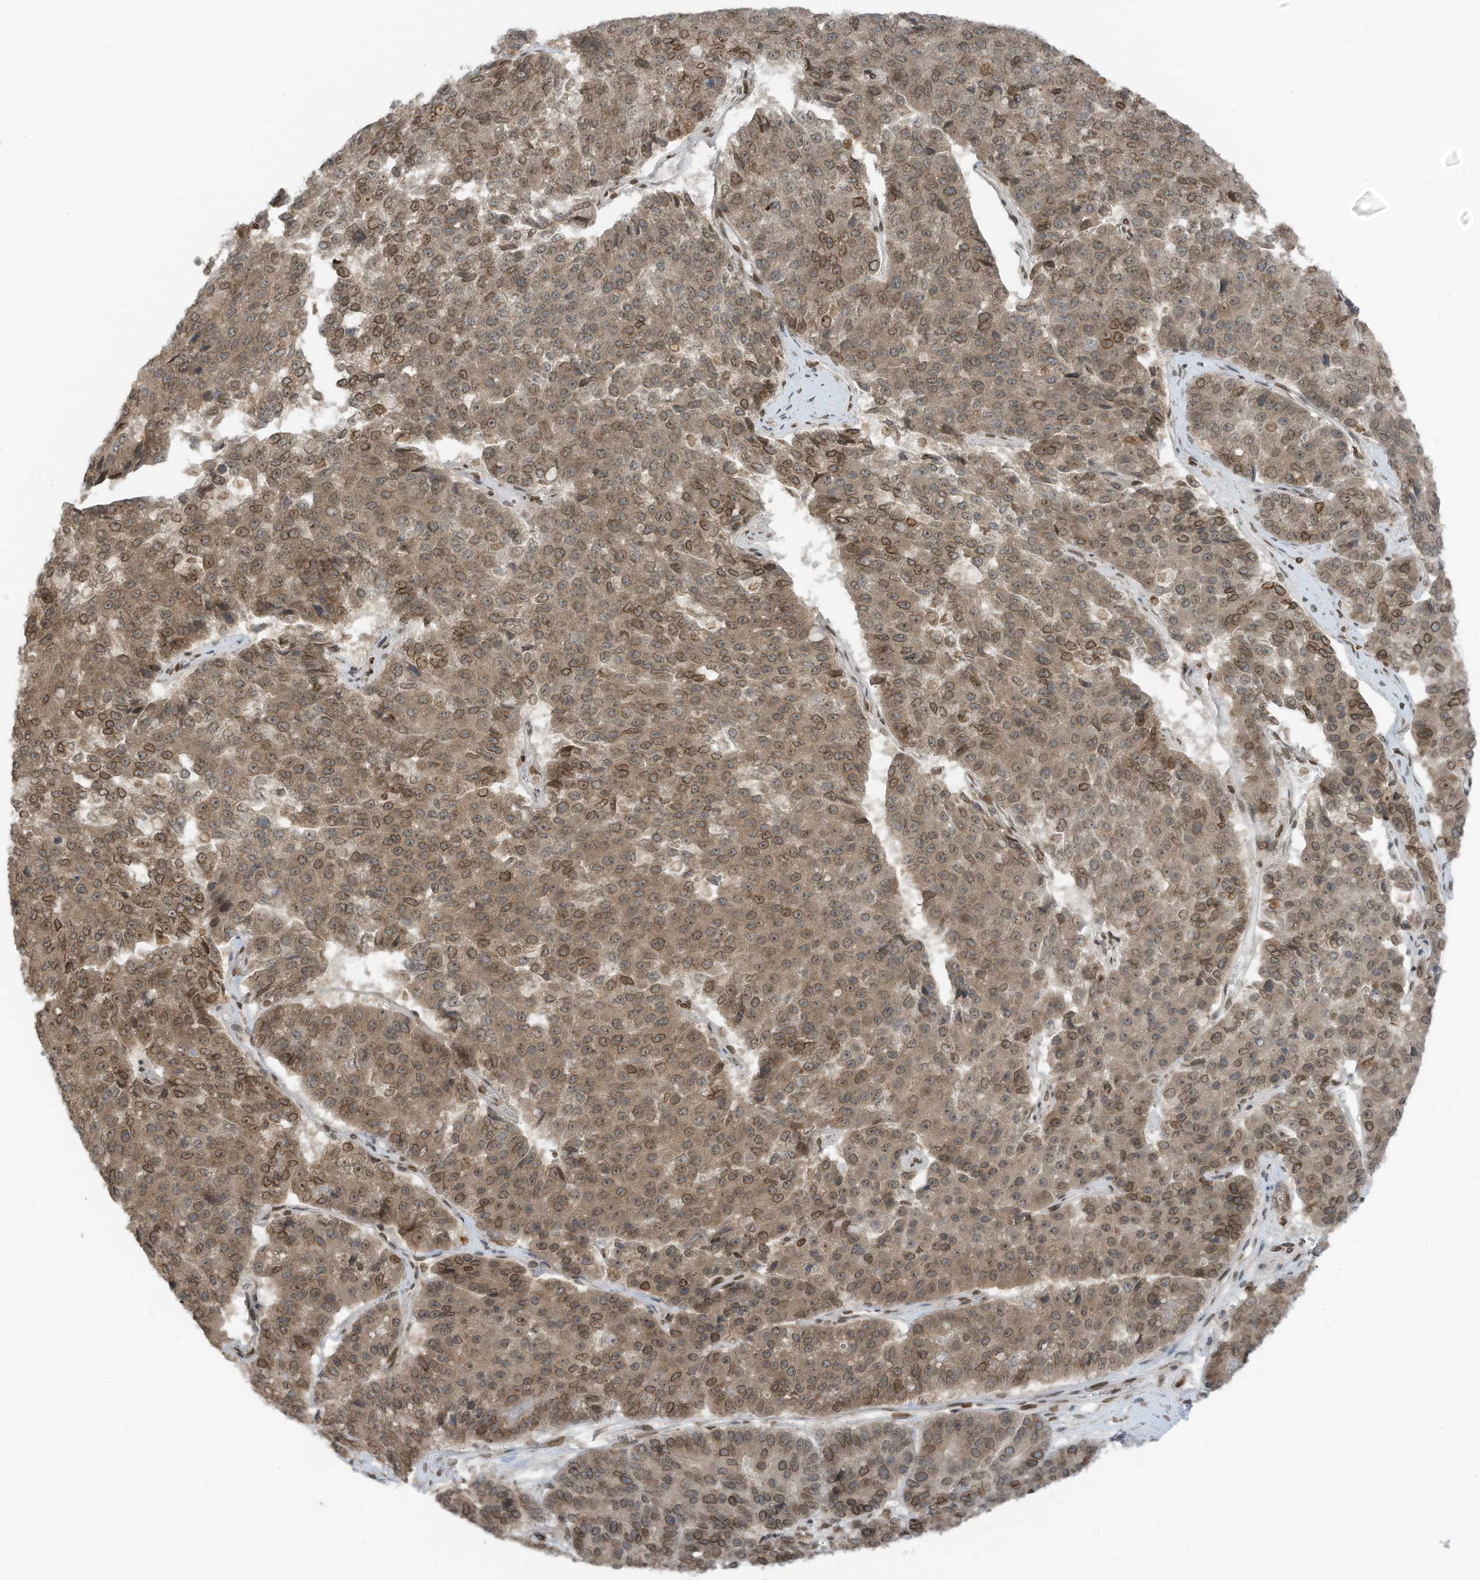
{"staining": {"intensity": "moderate", "quantity": ">75%", "location": "cytoplasmic/membranous,nuclear"}, "tissue": "pancreatic cancer", "cell_type": "Tumor cells", "image_type": "cancer", "snomed": [{"axis": "morphology", "description": "Adenocarcinoma, NOS"}, {"axis": "topography", "description": "Pancreas"}], "caption": "Tumor cells demonstrate medium levels of moderate cytoplasmic/membranous and nuclear positivity in about >75% of cells in pancreatic cancer.", "gene": "RABL3", "patient": {"sex": "male", "age": 50}}